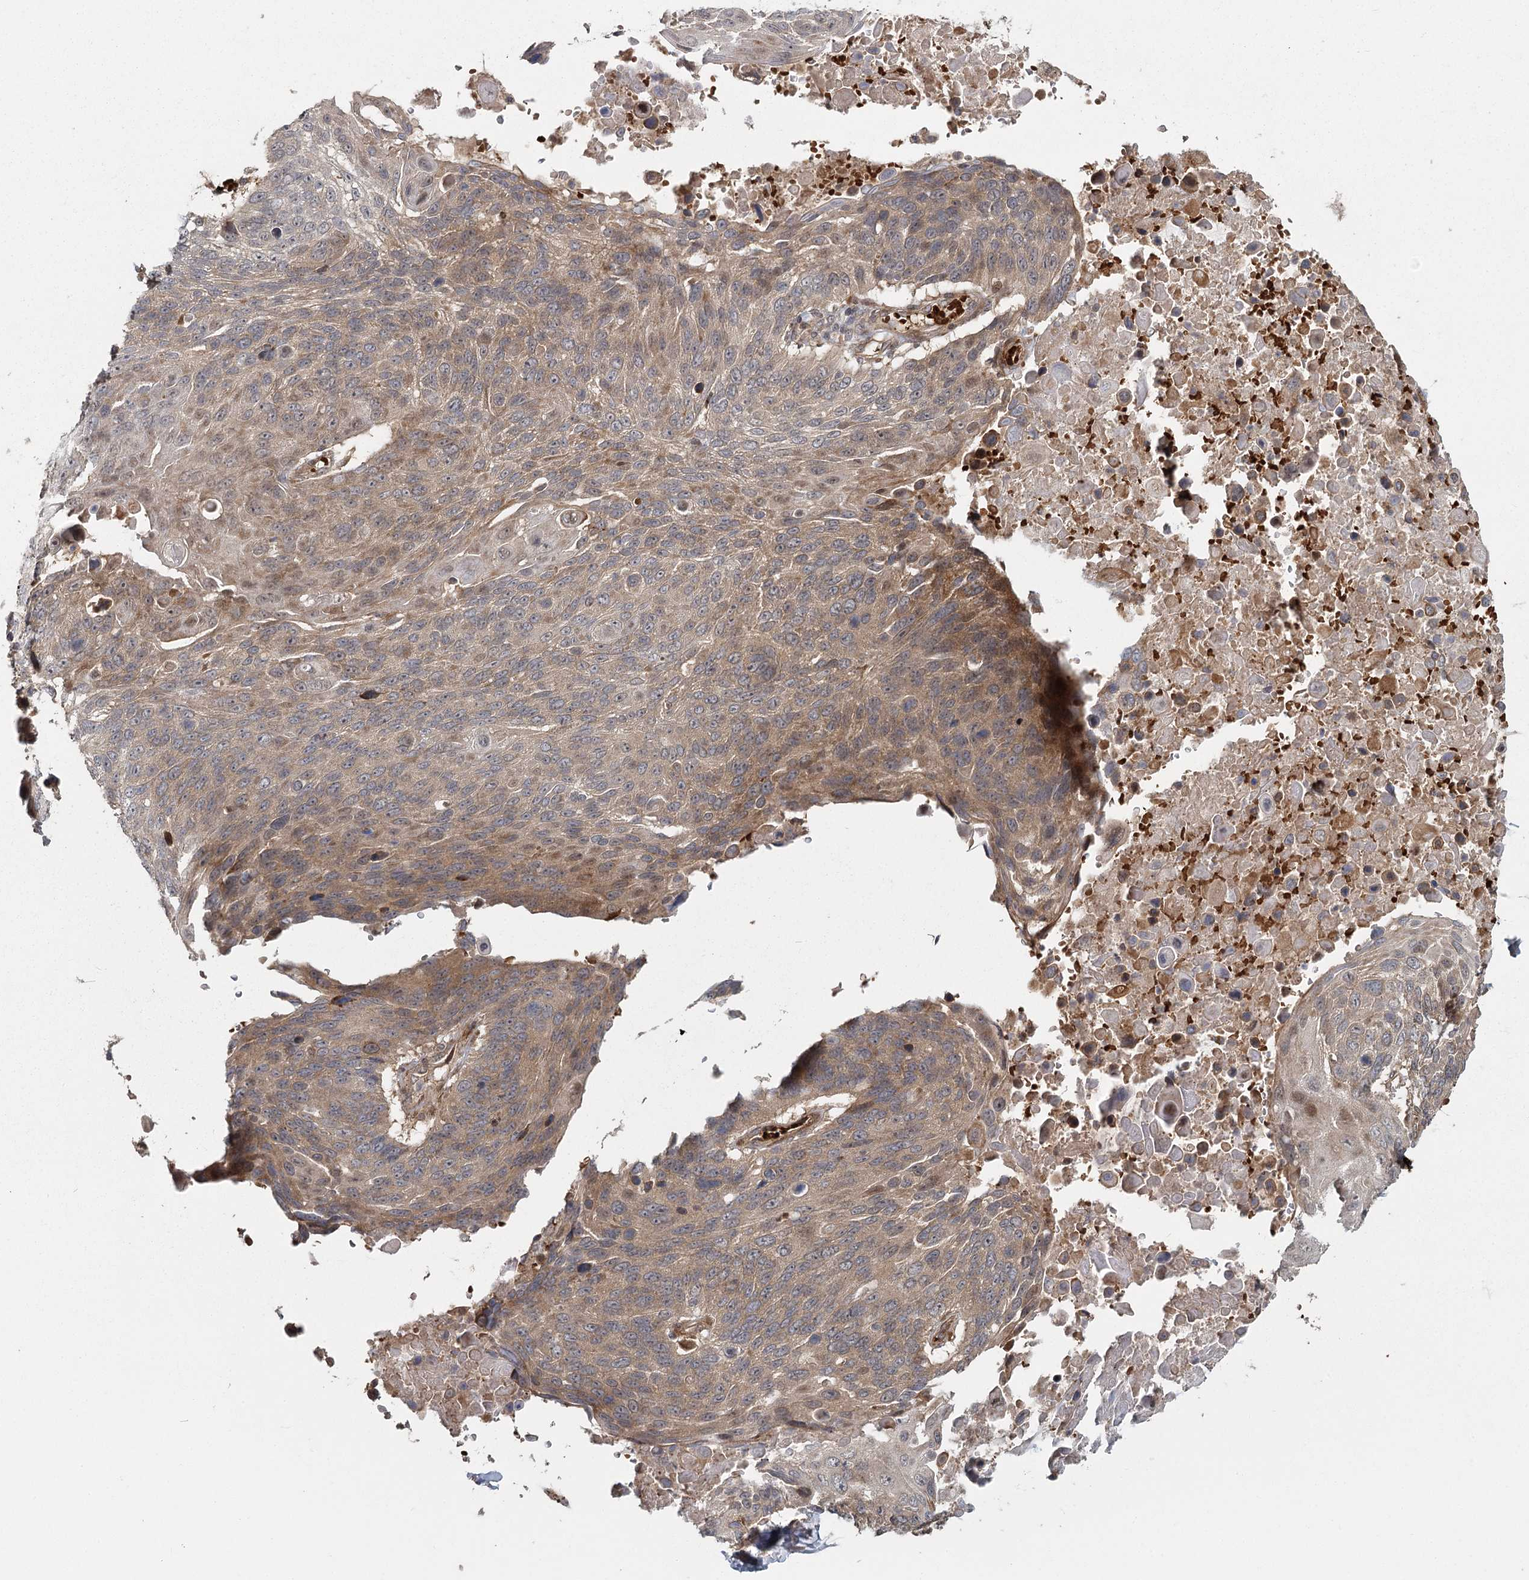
{"staining": {"intensity": "moderate", "quantity": "25%-75%", "location": "cytoplasmic/membranous"}, "tissue": "lung cancer", "cell_type": "Tumor cells", "image_type": "cancer", "snomed": [{"axis": "morphology", "description": "Squamous cell carcinoma, NOS"}, {"axis": "topography", "description": "Lung"}], "caption": "Human lung cancer stained with a brown dye shows moderate cytoplasmic/membranous positive staining in approximately 25%-75% of tumor cells.", "gene": "RAPGEF6", "patient": {"sex": "male", "age": 66}}